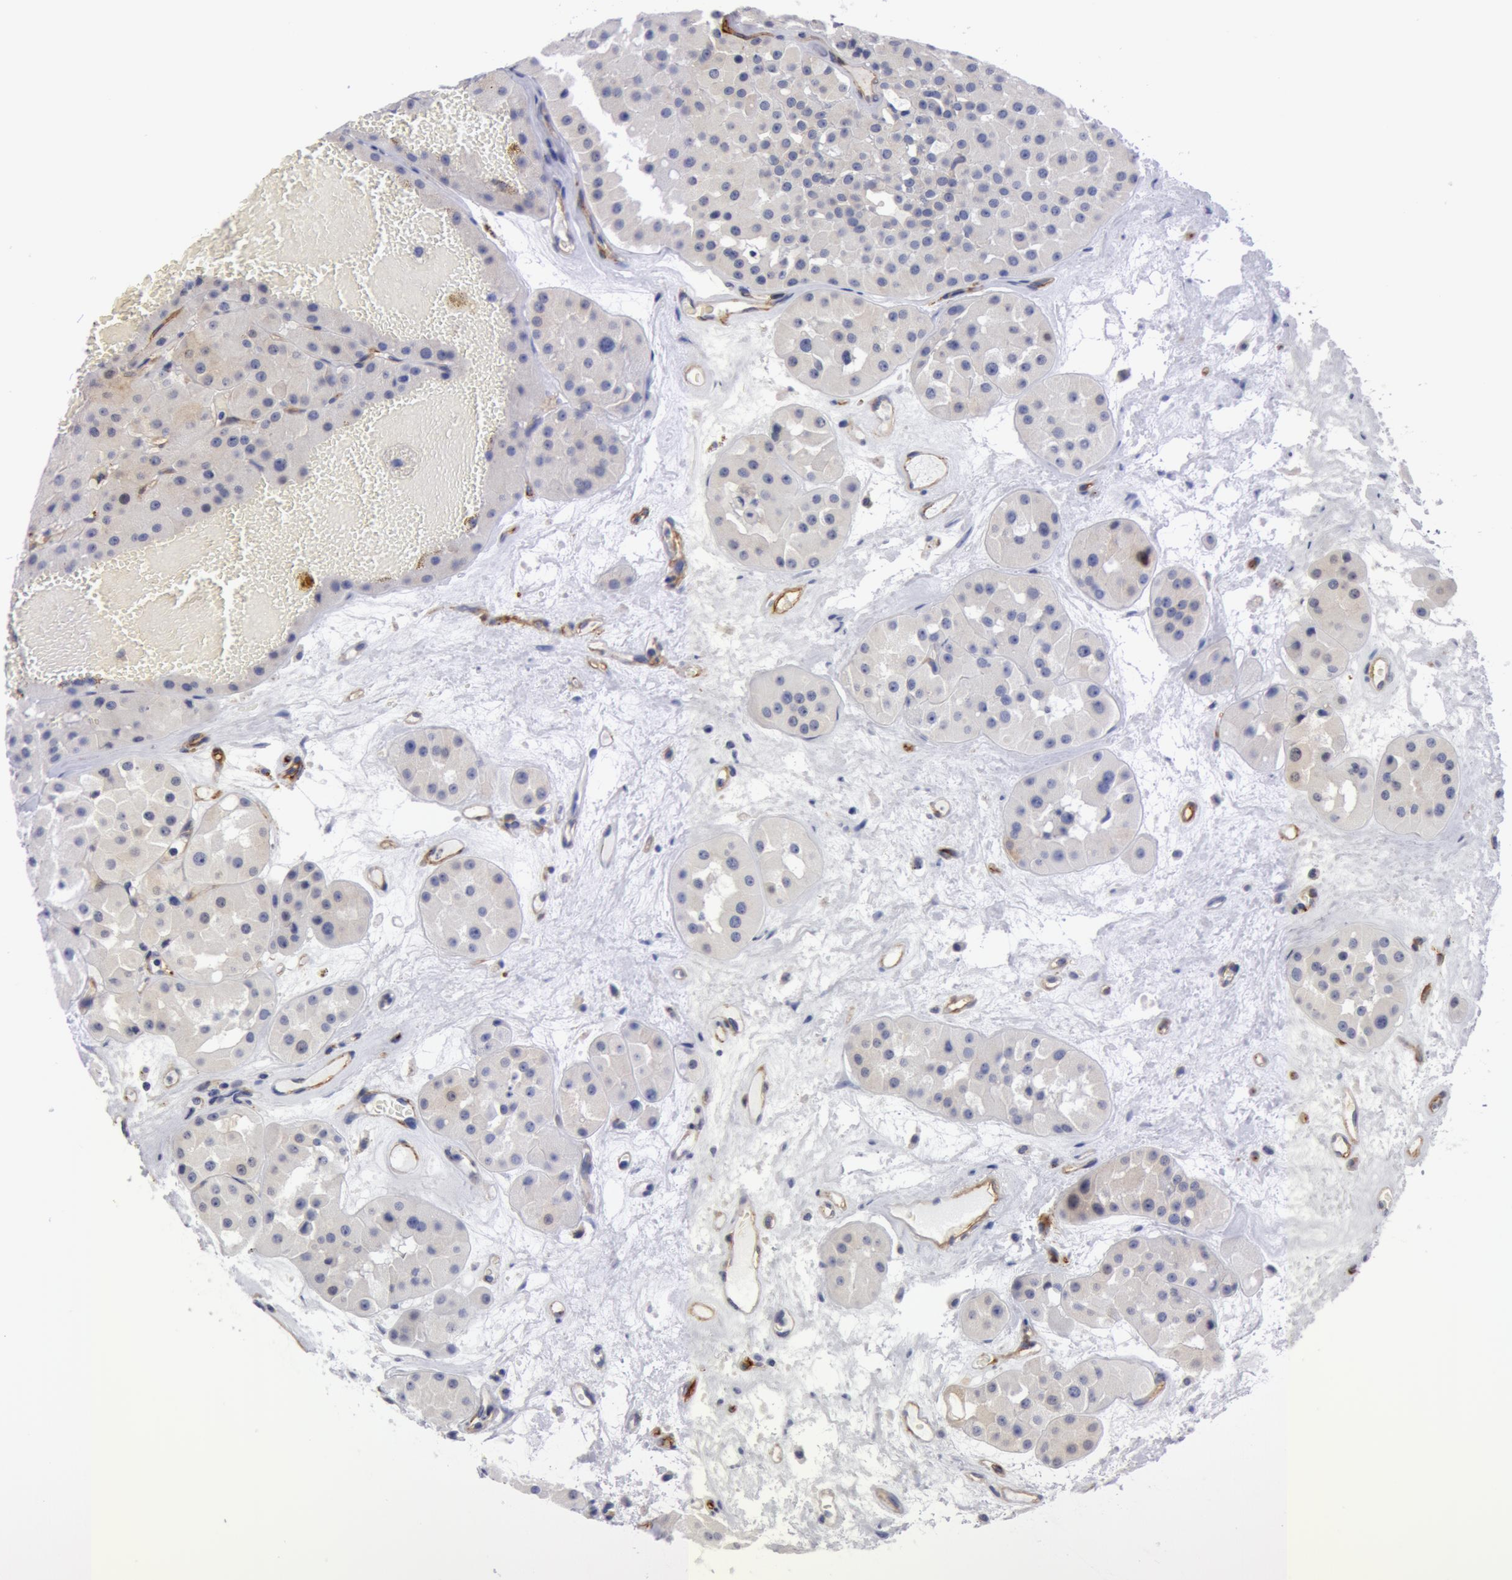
{"staining": {"intensity": "negative", "quantity": "none", "location": "none"}, "tissue": "renal cancer", "cell_type": "Tumor cells", "image_type": "cancer", "snomed": [{"axis": "morphology", "description": "Adenocarcinoma, uncertain malignant potential"}, {"axis": "topography", "description": "Kidney"}], "caption": "The immunohistochemistry (IHC) image has no significant expression in tumor cells of renal adenocarcinoma,  uncertain malignant potential tissue.", "gene": "IL23A", "patient": {"sex": "male", "age": 63}}